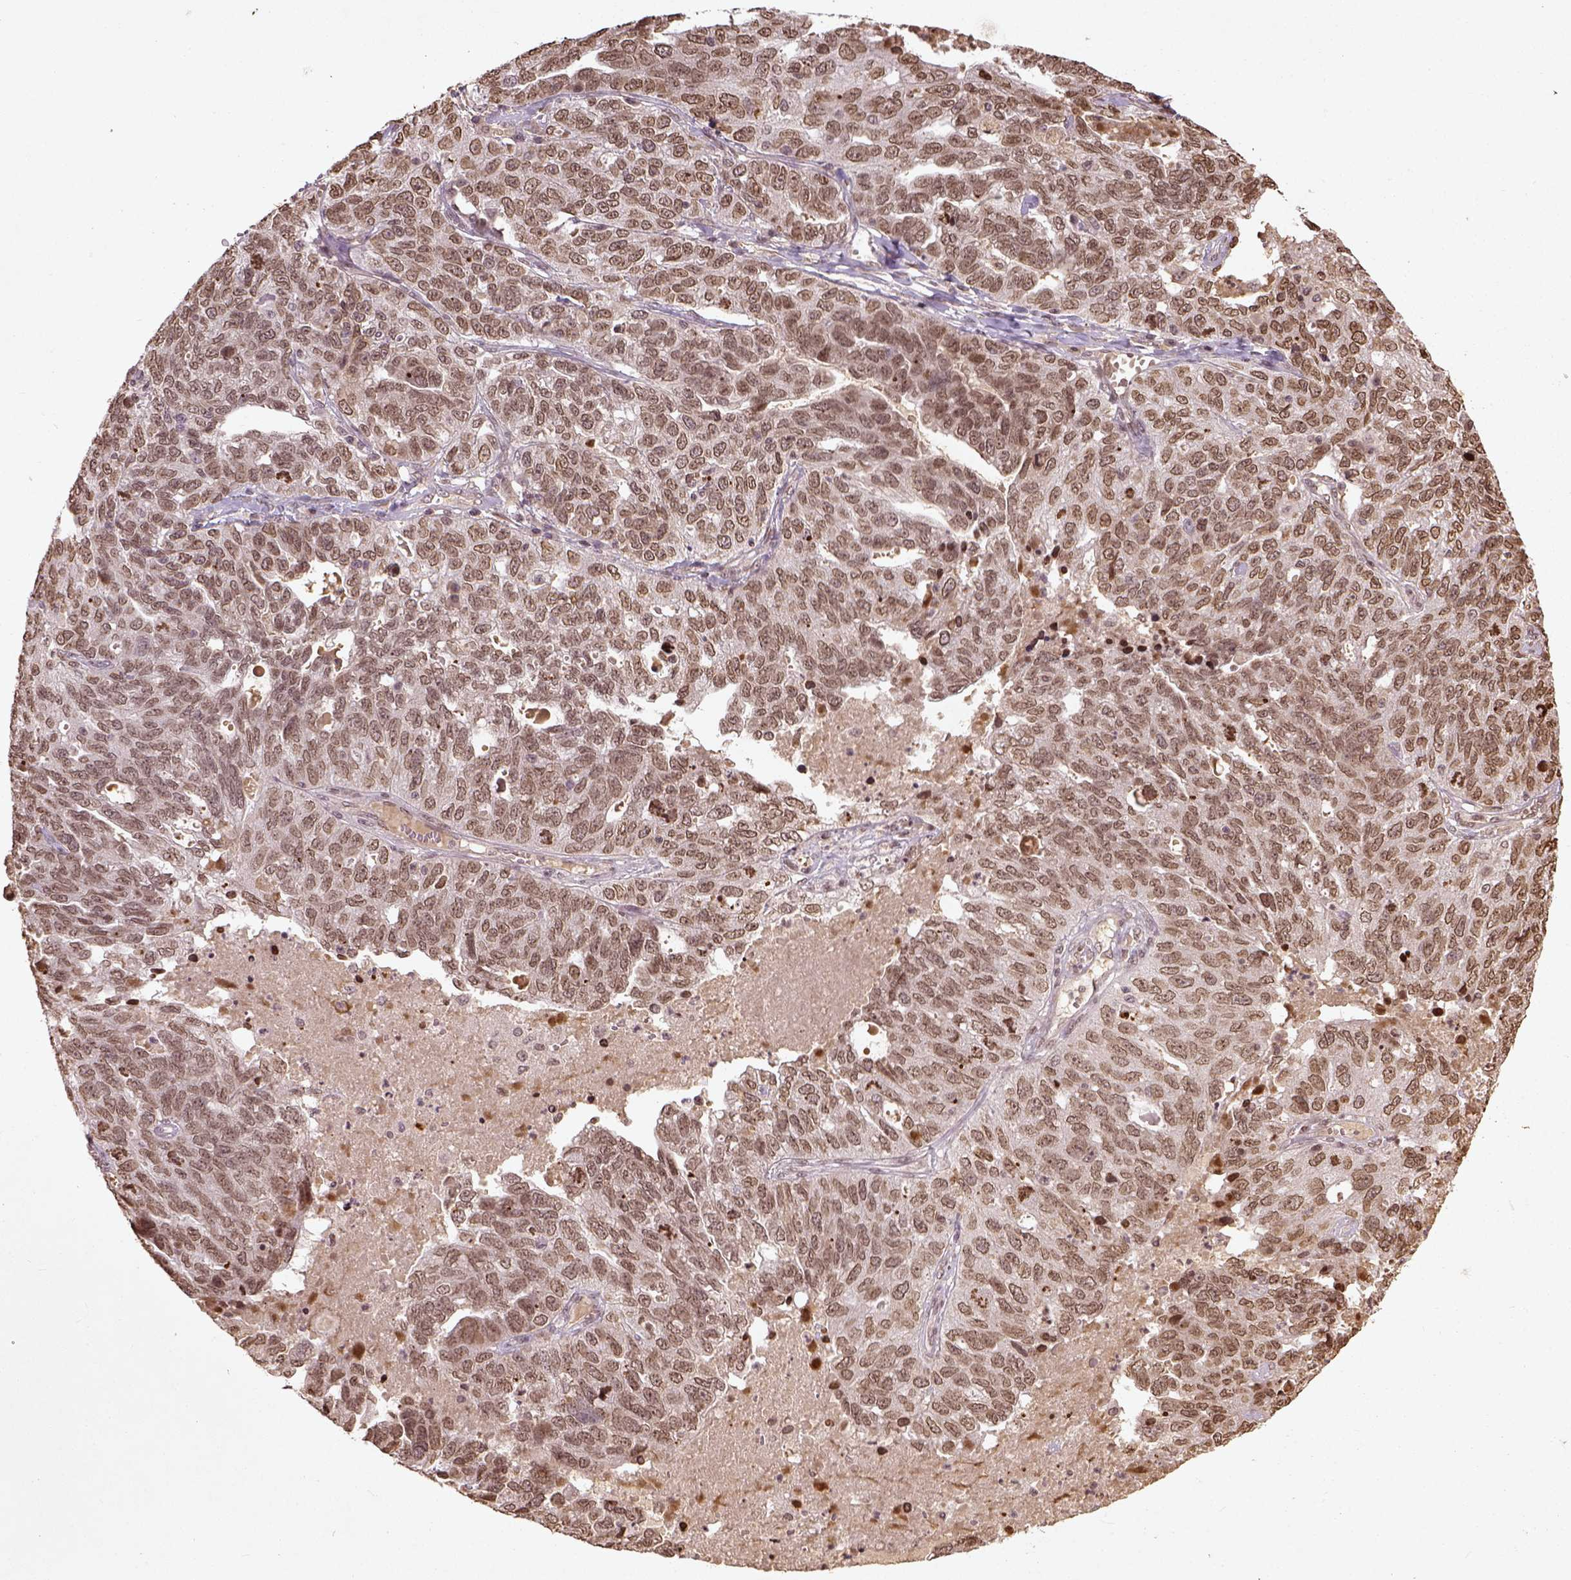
{"staining": {"intensity": "moderate", "quantity": ">75%", "location": "nuclear"}, "tissue": "ovarian cancer", "cell_type": "Tumor cells", "image_type": "cancer", "snomed": [{"axis": "morphology", "description": "Cystadenocarcinoma, serous, NOS"}, {"axis": "topography", "description": "Ovary"}], "caption": "Moderate nuclear protein positivity is identified in about >75% of tumor cells in ovarian cancer.", "gene": "BANF1", "patient": {"sex": "female", "age": 71}}